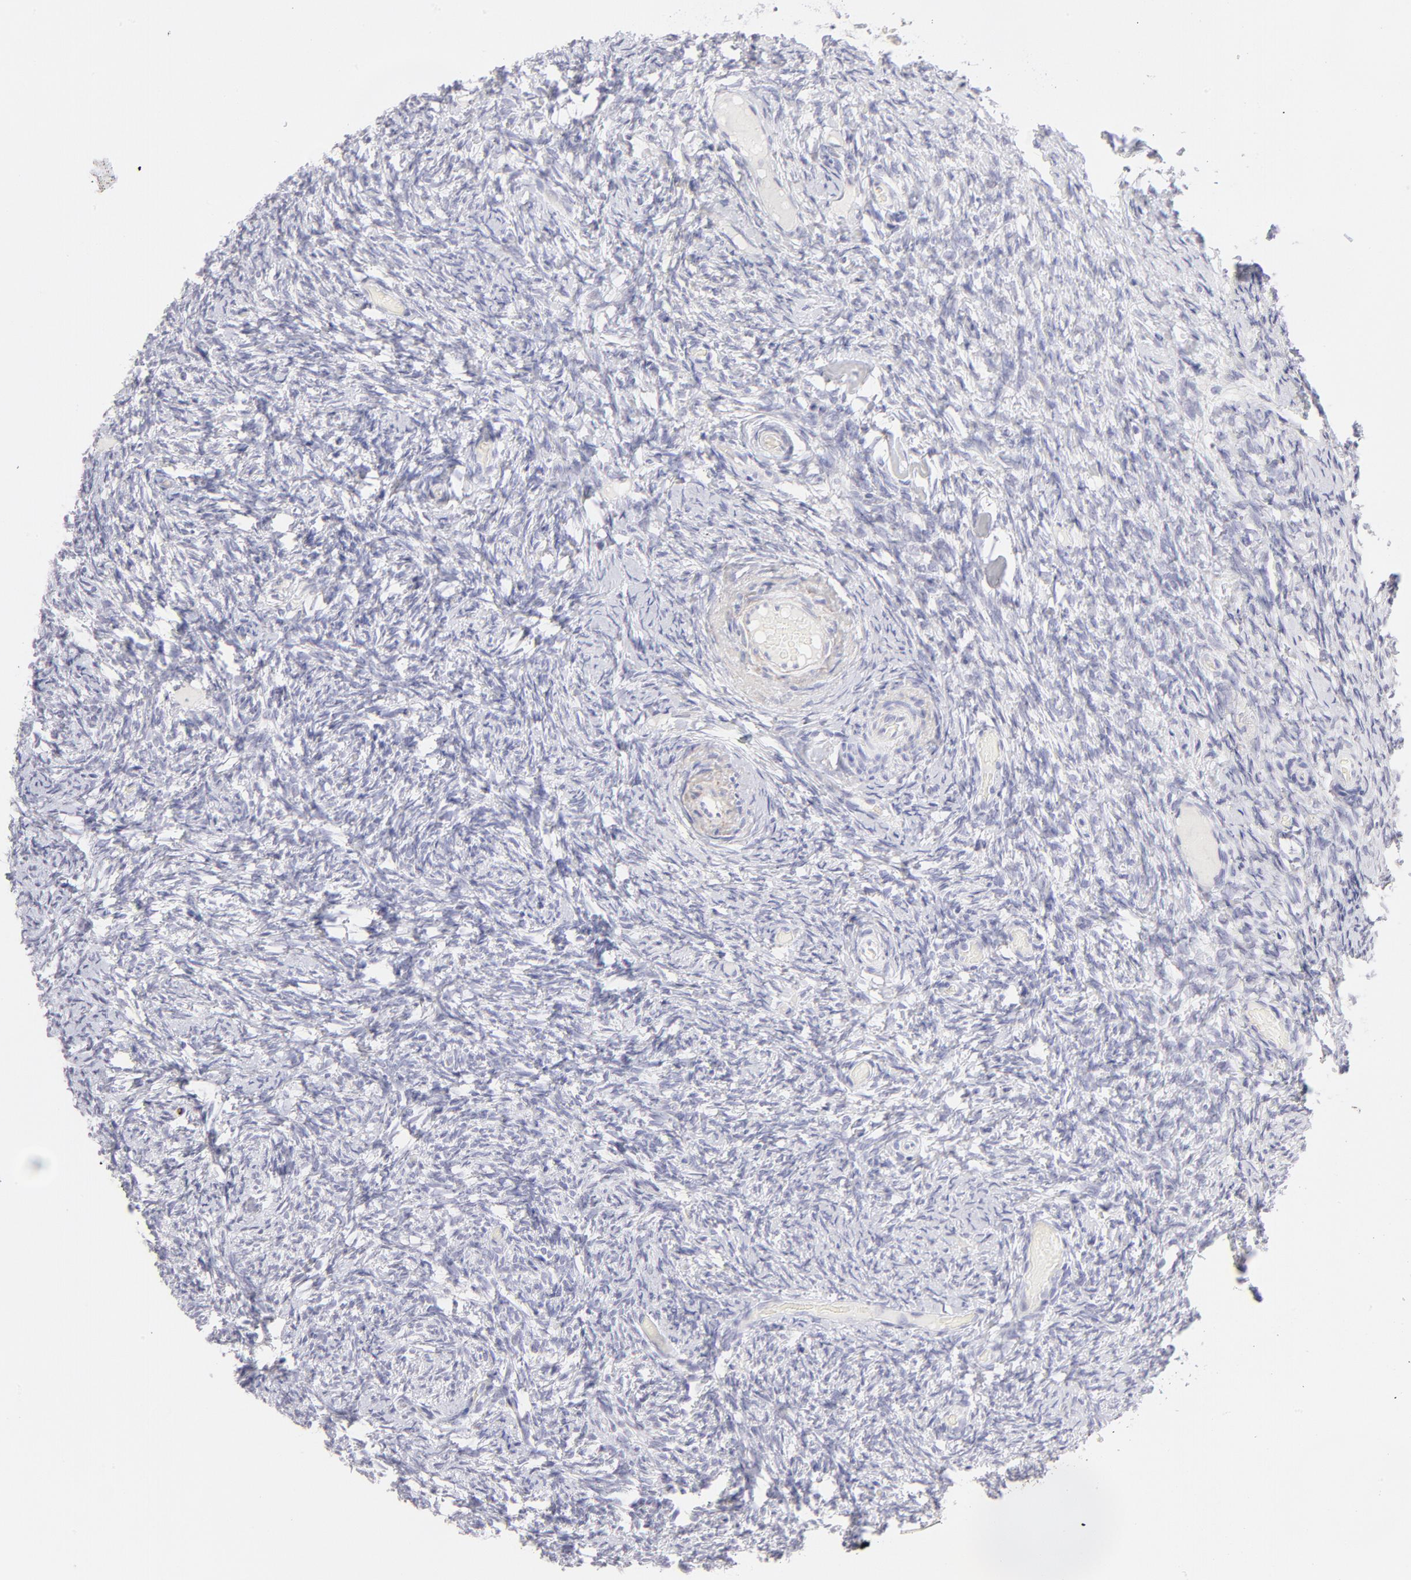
{"staining": {"intensity": "negative", "quantity": "none", "location": "none"}, "tissue": "ovary", "cell_type": "Ovarian stroma cells", "image_type": "normal", "snomed": [{"axis": "morphology", "description": "Normal tissue, NOS"}, {"axis": "topography", "description": "Ovary"}], "caption": "A high-resolution micrograph shows immunohistochemistry (IHC) staining of unremarkable ovary, which displays no significant expression in ovarian stroma cells. The staining is performed using DAB (3,3'-diaminobenzidine) brown chromogen with nuclei counter-stained in using hematoxylin.", "gene": "LTB4R", "patient": {"sex": "female", "age": 60}}